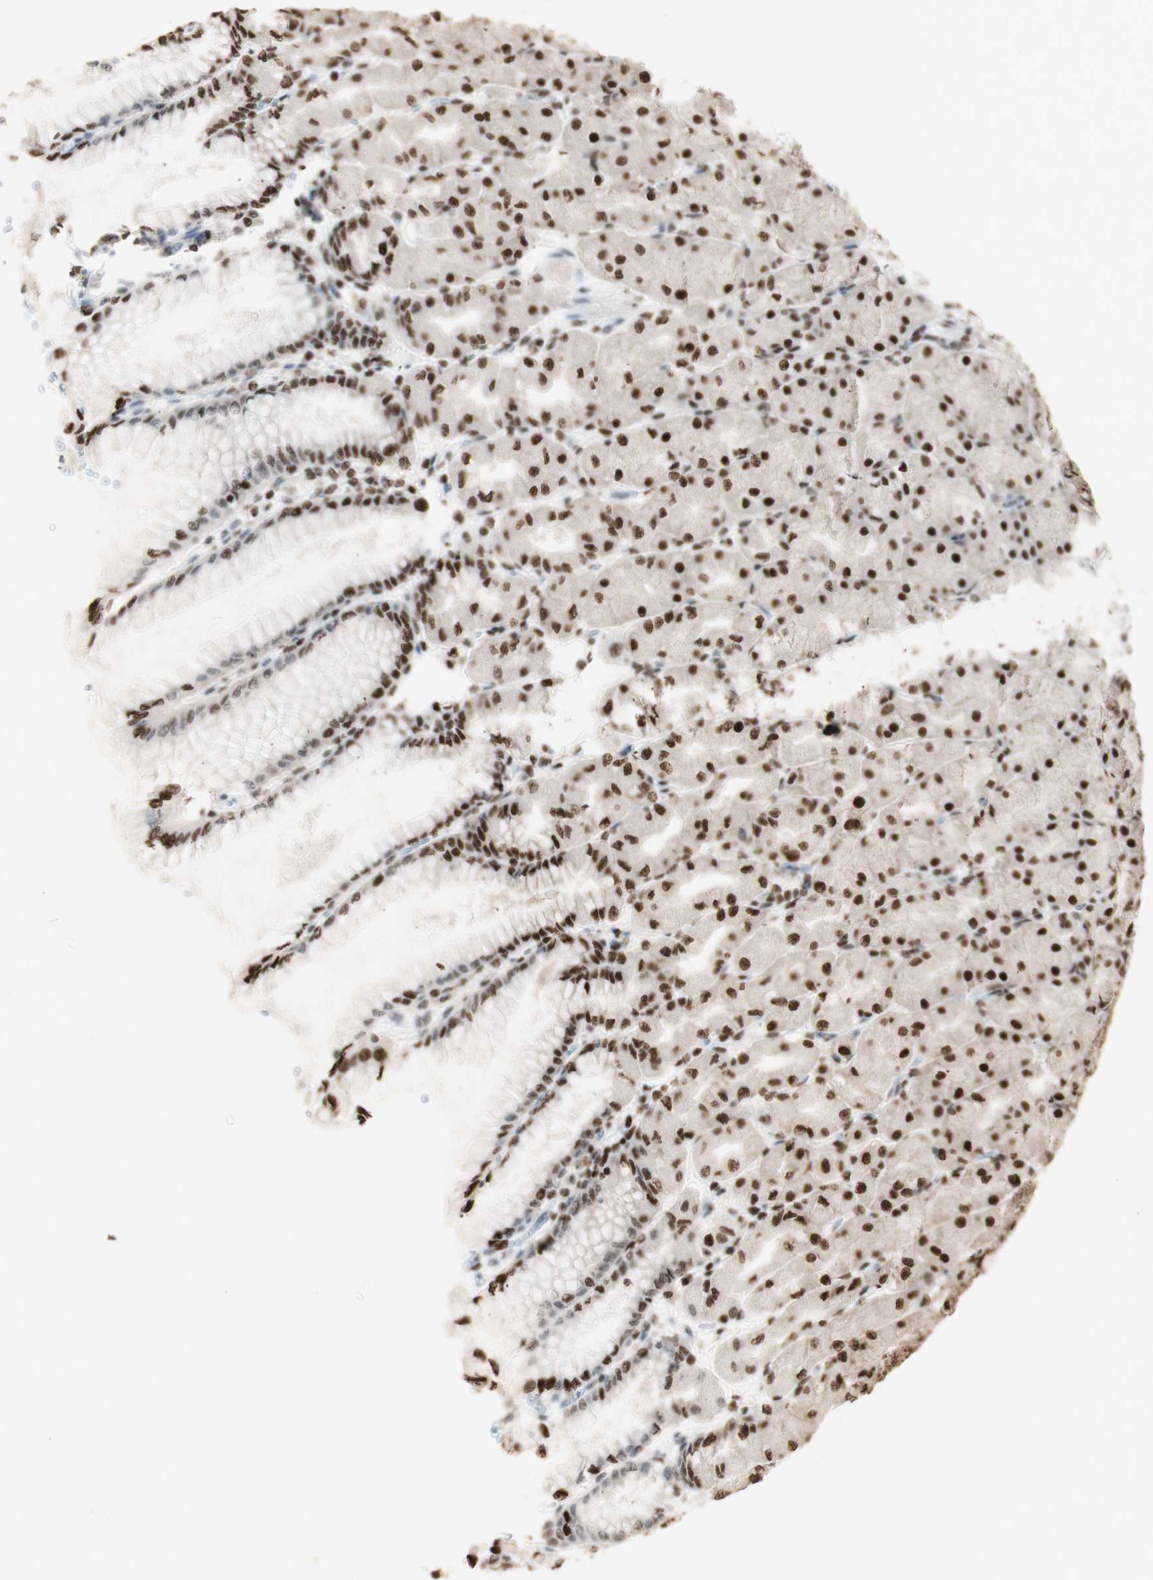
{"staining": {"intensity": "strong", "quantity": ">75%", "location": "cytoplasmic/membranous,nuclear"}, "tissue": "stomach", "cell_type": "Glandular cells", "image_type": "normal", "snomed": [{"axis": "morphology", "description": "Normal tissue, NOS"}, {"axis": "topography", "description": "Stomach, upper"}], "caption": "Strong cytoplasmic/membranous,nuclear staining for a protein is seen in approximately >75% of glandular cells of unremarkable stomach using immunohistochemistry.", "gene": "HNRNPA2B1", "patient": {"sex": "female", "age": 56}}